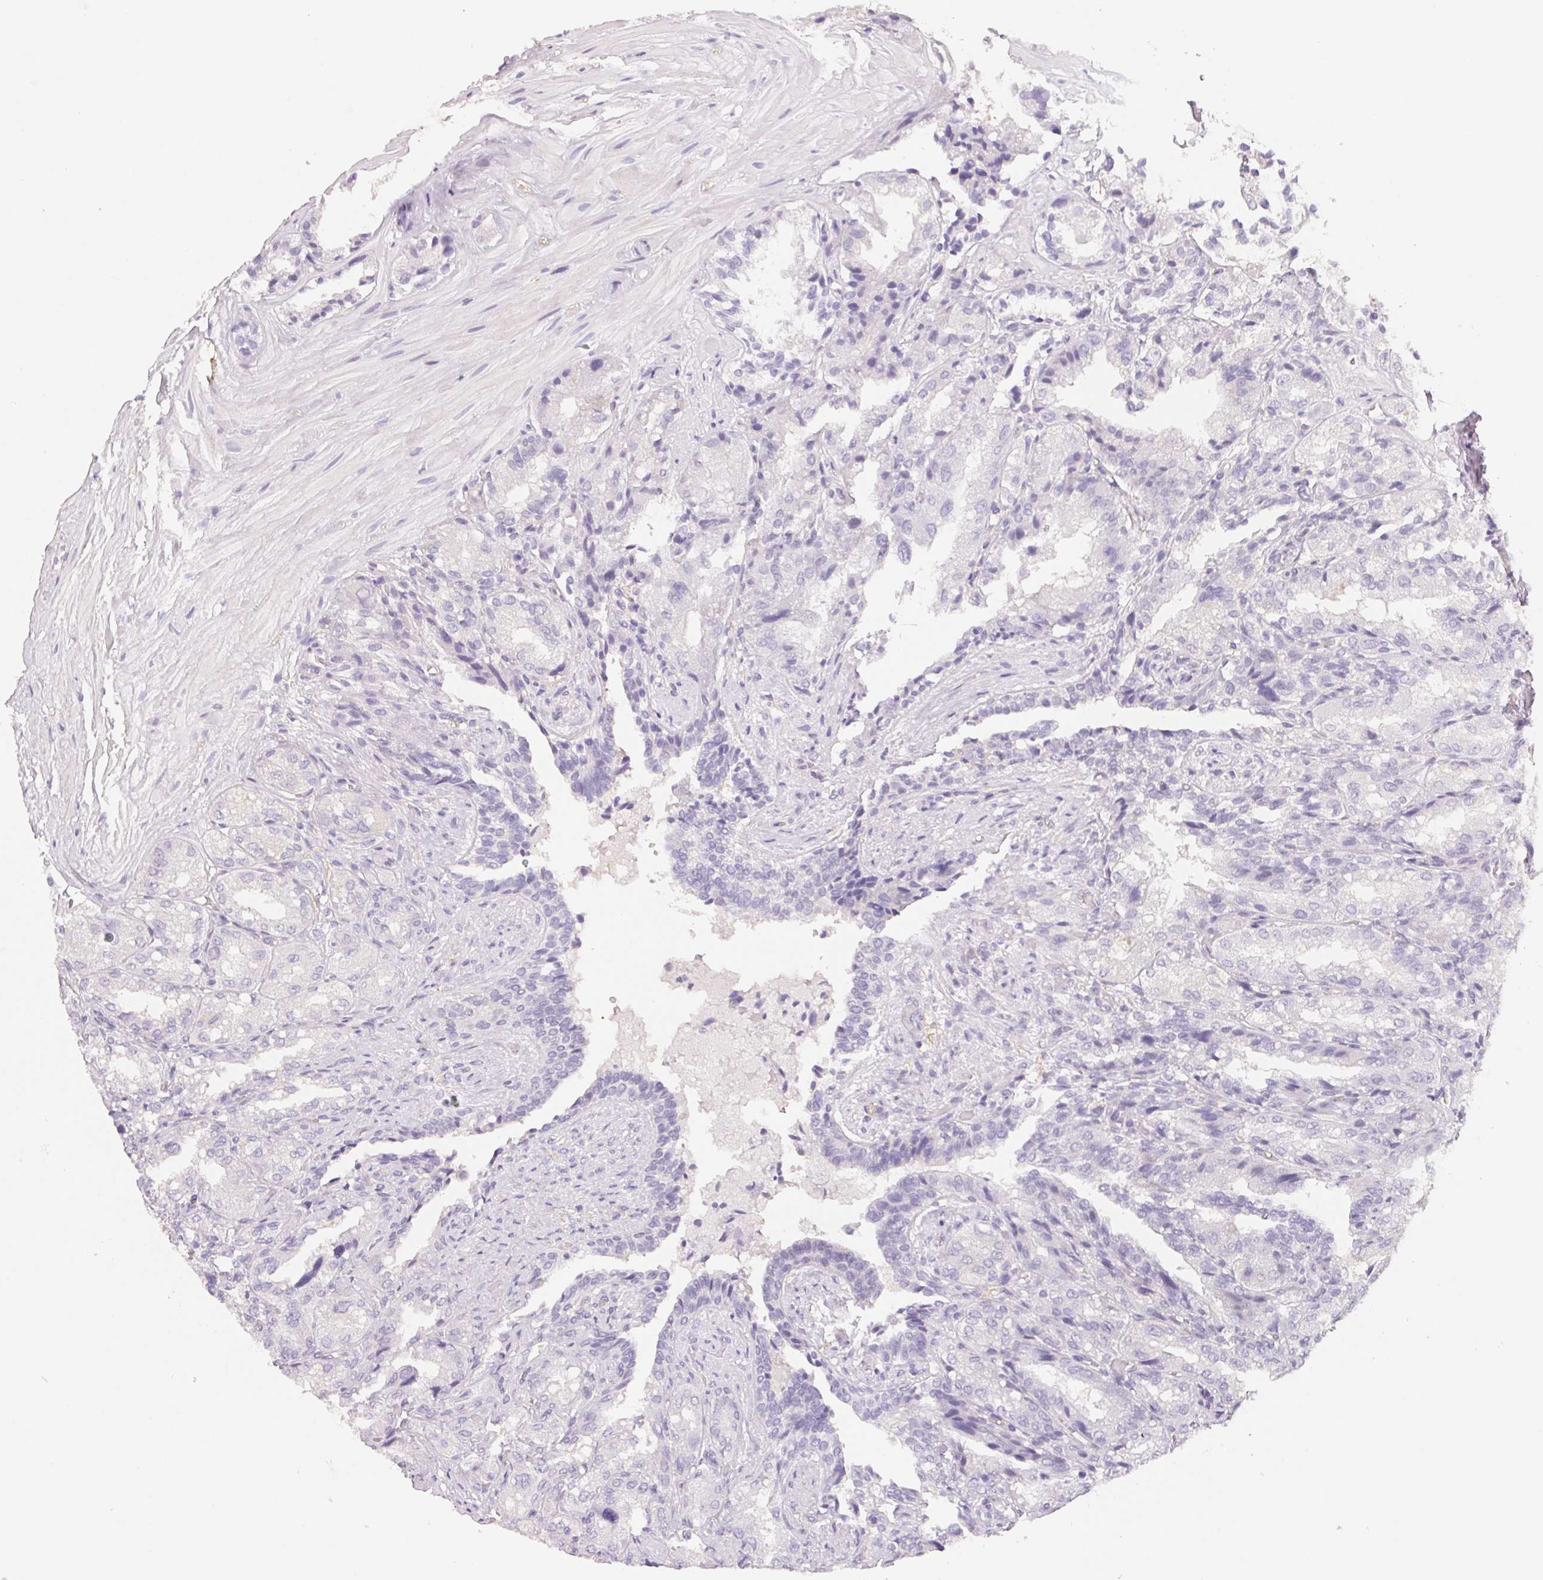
{"staining": {"intensity": "negative", "quantity": "none", "location": "none"}, "tissue": "seminal vesicle", "cell_type": "Glandular cells", "image_type": "normal", "snomed": [{"axis": "morphology", "description": "Normal tissue, NOS"}, {"axis": "topography", "description": "Seminal veicle"}], "caption": "This is an IHC micrograph of unremarkable human seminal vesicle. There is no expression in glandular cells.", "gene": "CTNND2", "patient": {"sex": "male", "age": 57}}